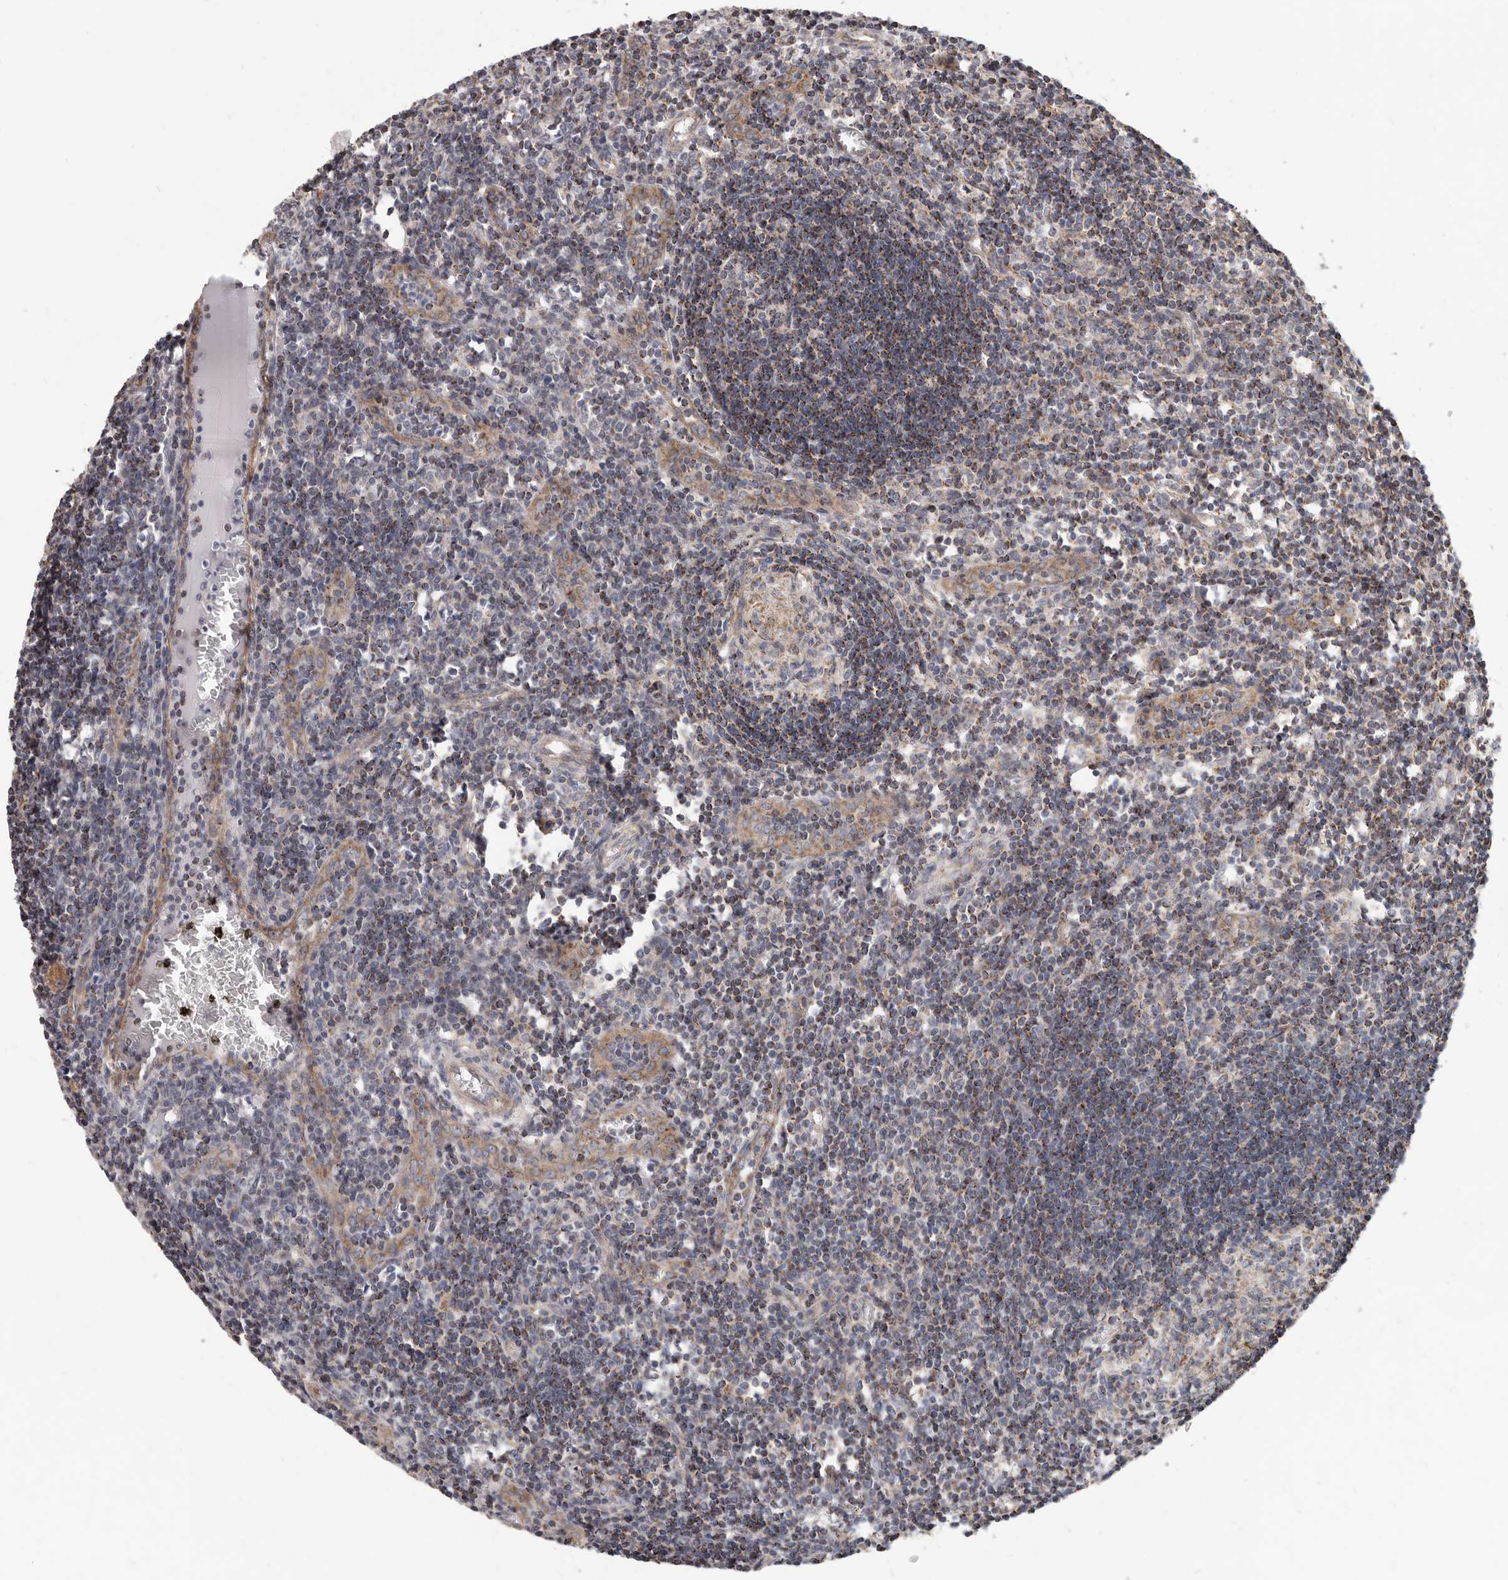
{"staining": {"intensity": "moderate", "quantity": "<25%", "location": "cytoplasmic/membranous"}, "tissue": "lymph node", "cell_type": "Germinal center cells", "image_type": "normal", "snomed": [{"axis": "morphology", "description": "Normal tissue, NOS"}, {"axis": "morphology", "description": "Malignant melanoma, Metastatic site"}, {"axis": "topography", "description": "Lymph node"}], "caption": "Immunohistochemical staining of normal human lymph node shows <25% levels of moderate cytoplasmic/membranous protein staining in approximately <25% of germinal center cells.", "gene": "USP49", "patient": {"sex": "male", "age": 41}}